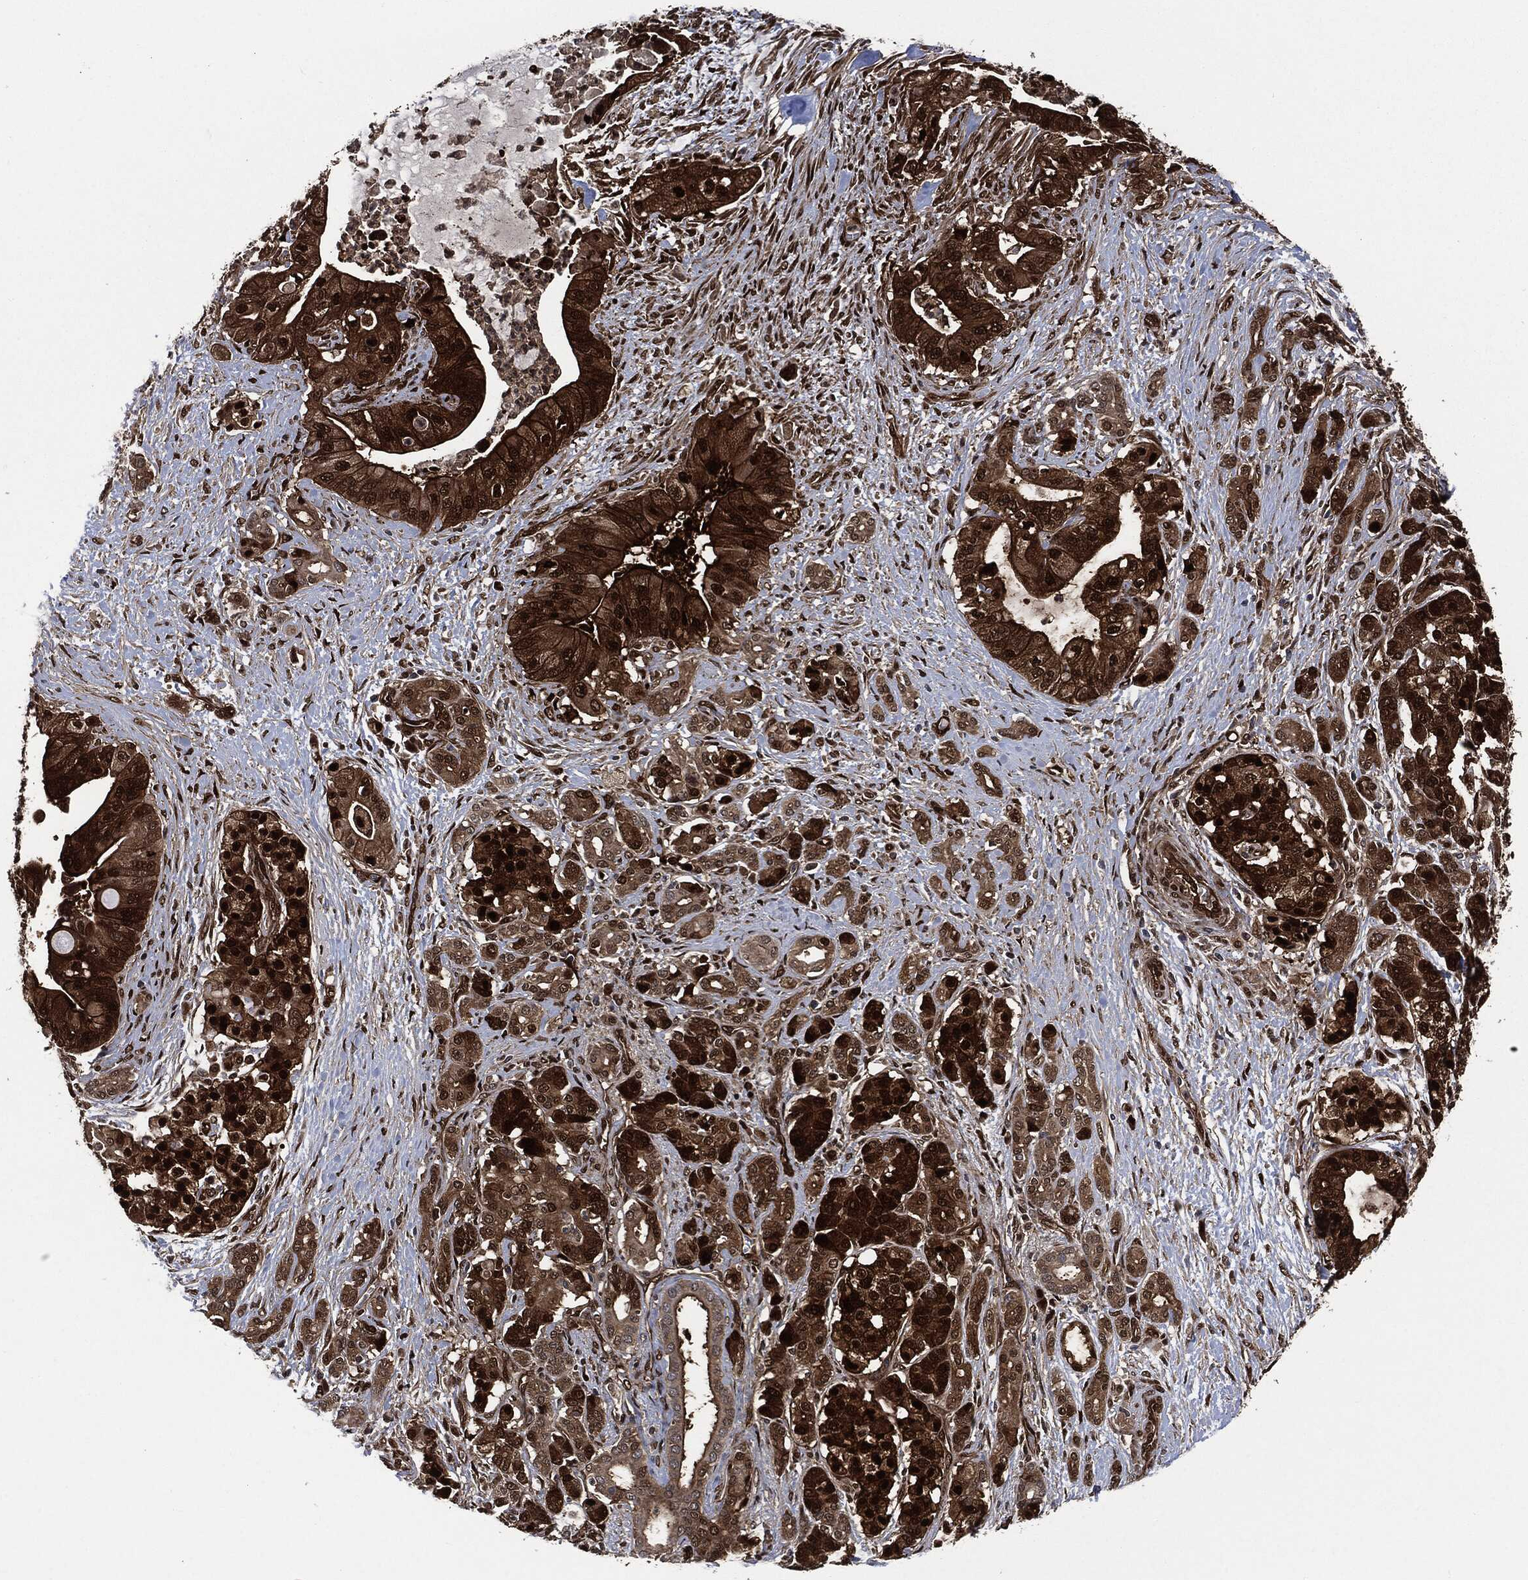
{"staining": {"intensity": "strong", "quantity": ">75%", "location": "cytoplasmic/membranous,nuclear"}, "tissue": "pancreatic cancer", "cell_type": "Tumor cells", "image_type": "cancer", "snomed": [{"axis": "morphology", "description": "Normal tissue, NOS"}, {"axis": "morphology", "description": "Inflammation, NOS"}, {"axis": "morphology", "description": "Adenocarcinoma, NOS"}, {"axis": "topography", "description": "Pancreas"}], "caption": "Tumor cells show high levels of strong cytoplasmic/membranous and nuclear expression in about >75% of cells in pancreatic cancer (adenocarcinoma).", "gene": "DCTN1", "patient": {"sex": "male", "age": 57}}